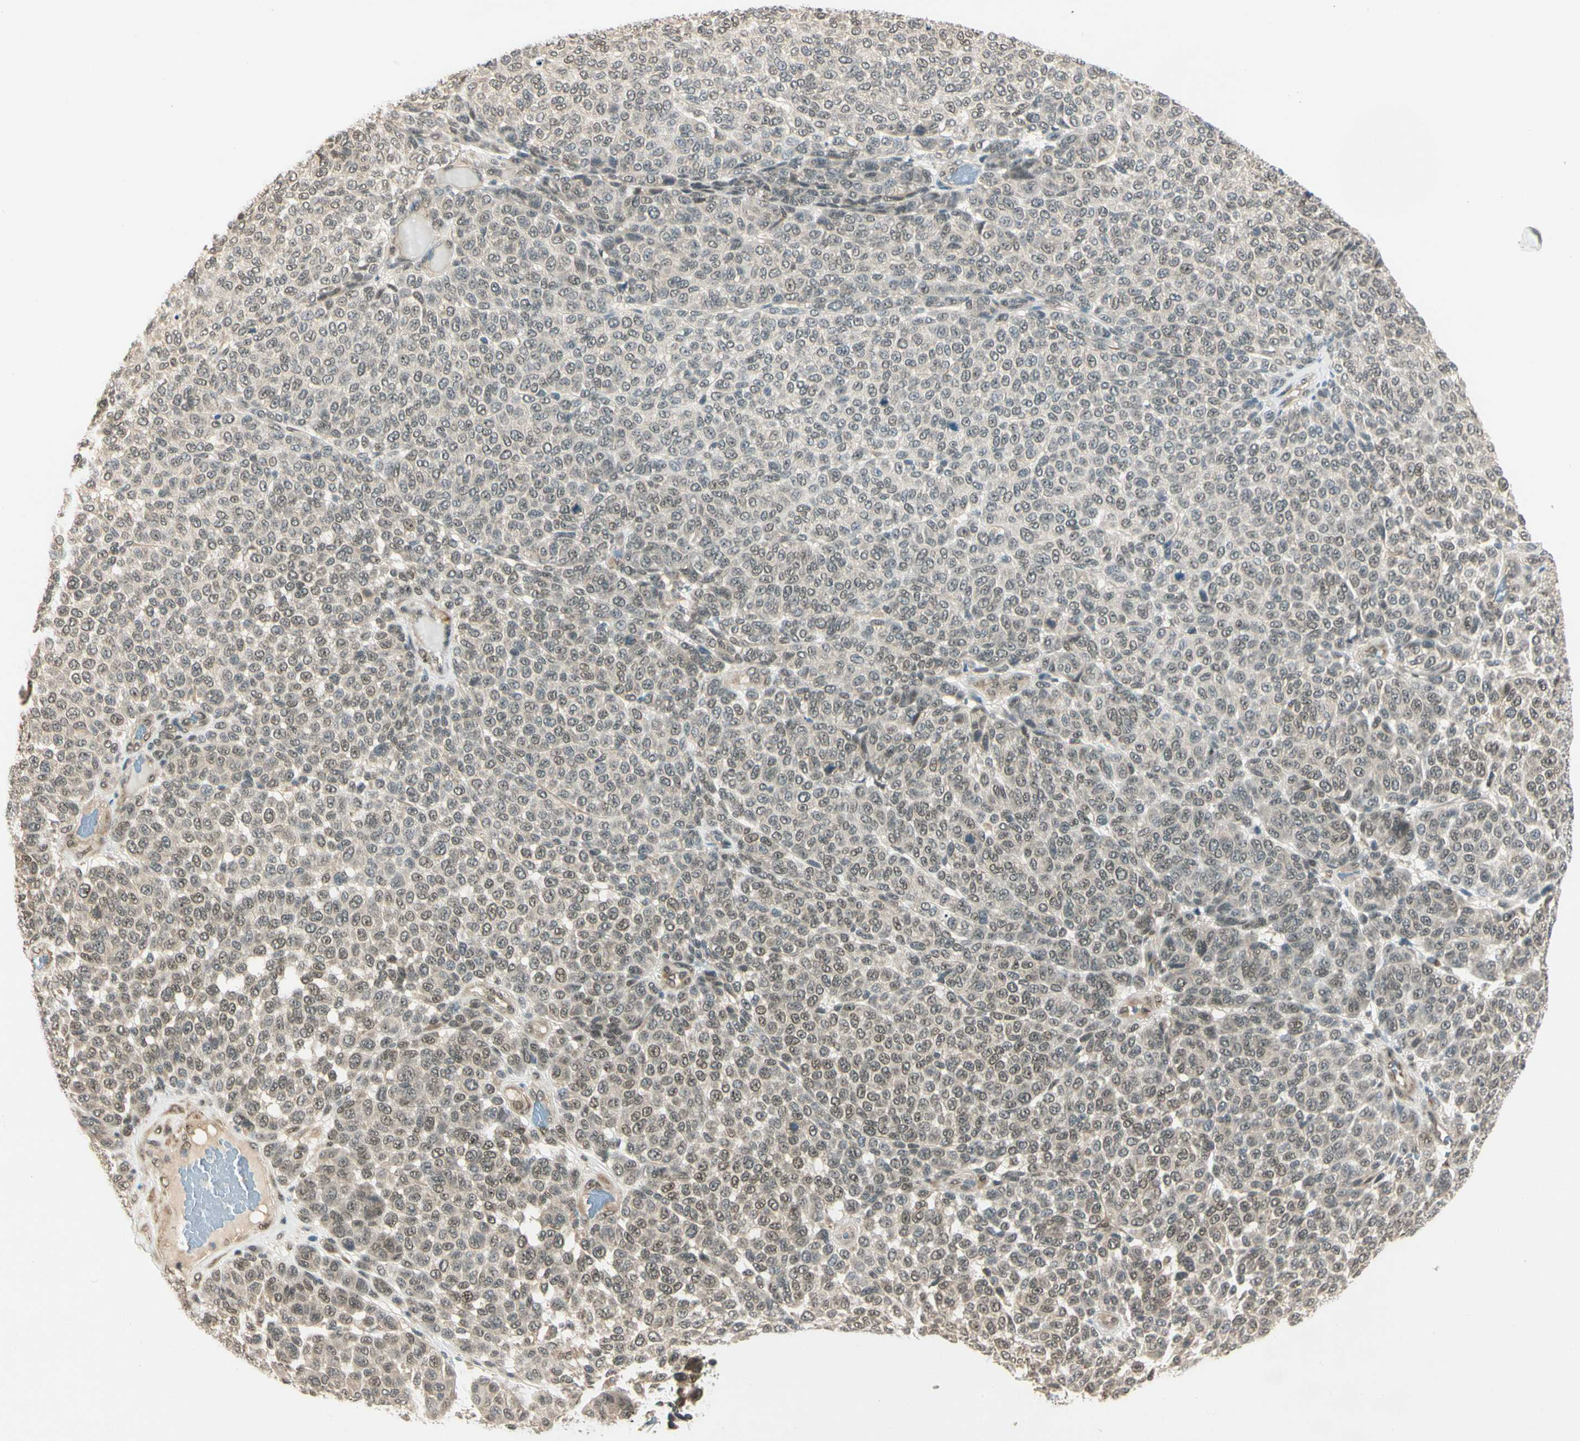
{"staining": {"intensity": "weak", "quantity": "25%-75%", "location": "cytoplasmic/membranous,nuclear"}, "tissue": "melanoma", "cell_type": "Tumor cells", "image_type": "cancer", "snomed": [{"axis": "morphology", "description": "Malignant melanoma, NOS"}, {"axis": "topography", "description": "Skin"}], "caption": "This is a micrograph of immunohistochemistry (IHC) staining of melanoma, which shows weak expression in the cytoplasmic/membranous and nuclear of tumor cells.", "gene": "ZSCAN12", "patient": {"sex": "male", "age": 59}}